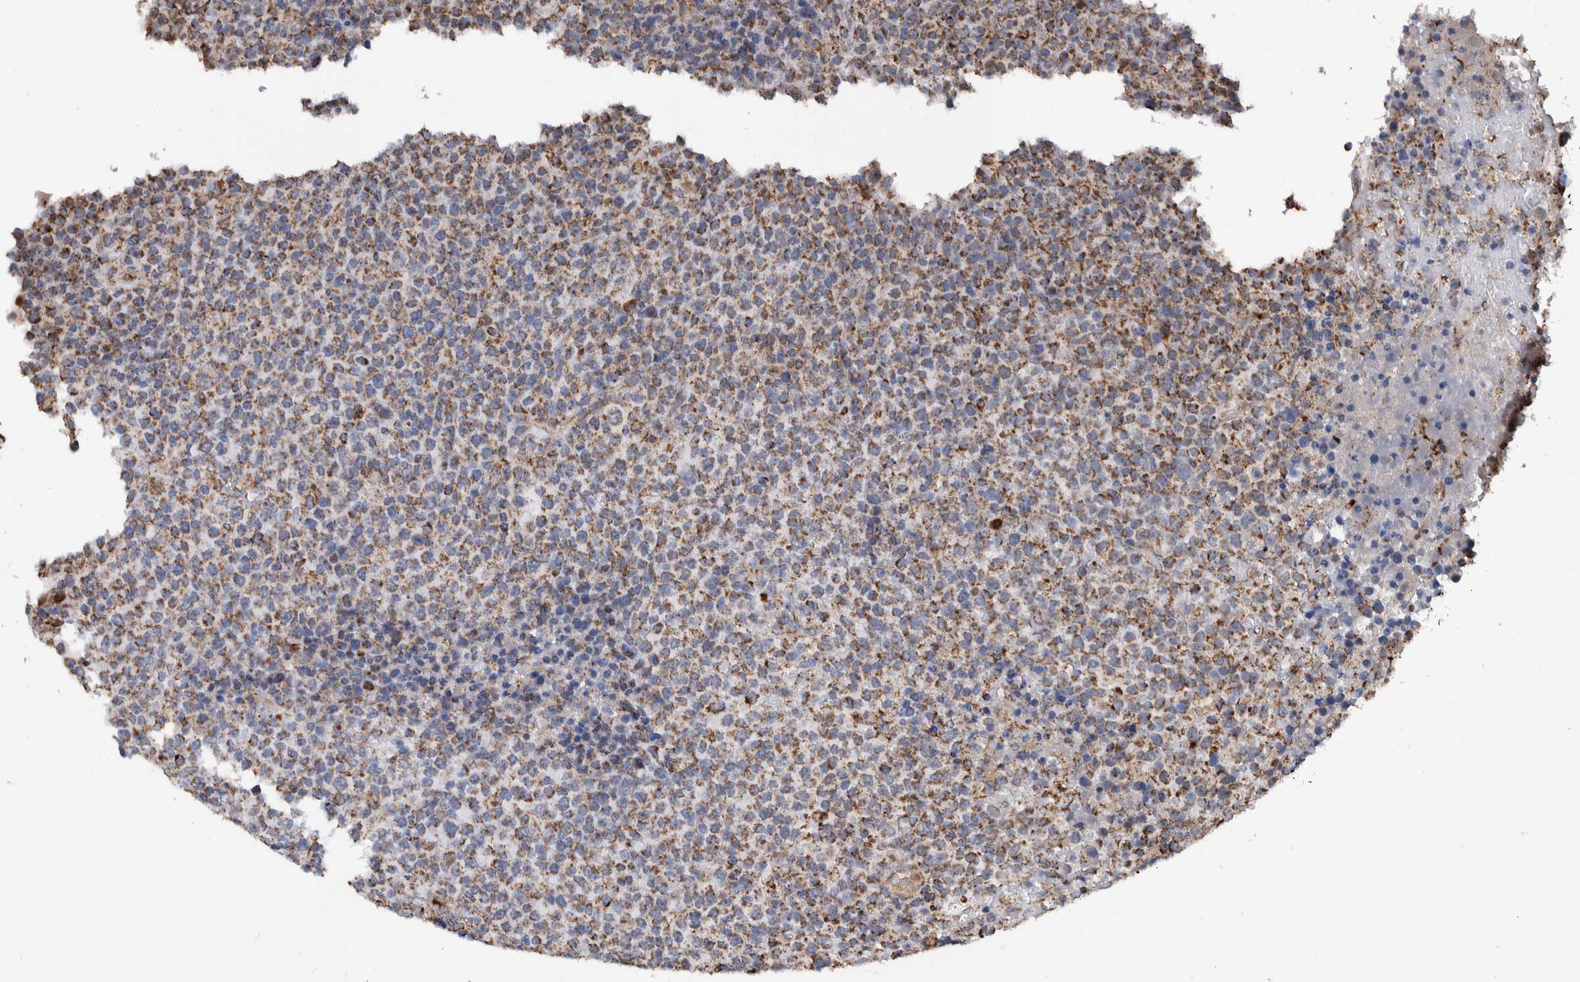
{"staining": {"intensity": "moderate", "quantity": ">75%", "location": "cytoplasmic/membranous"}, "tissue": "lymphoma", "cell_type": "Tumor cells", "image_type": "cancer", "snomed": [{"axis": "morphology", "description": "Malignant lymphoma, non-Hodgkin's type, High grade"}, {"axis": "topography", "description": "Lymph node"}], "caption": "Immunohistochemistry (IHC) of high-grade malignant lymphoma, non-Hodgkin's type demonstrates medium levels of moderate cytoplasmic/membranous positivity in about >75% of tumor cells.", "gene": "DECR1", "patient": {"sex": "male", "age": 13}}